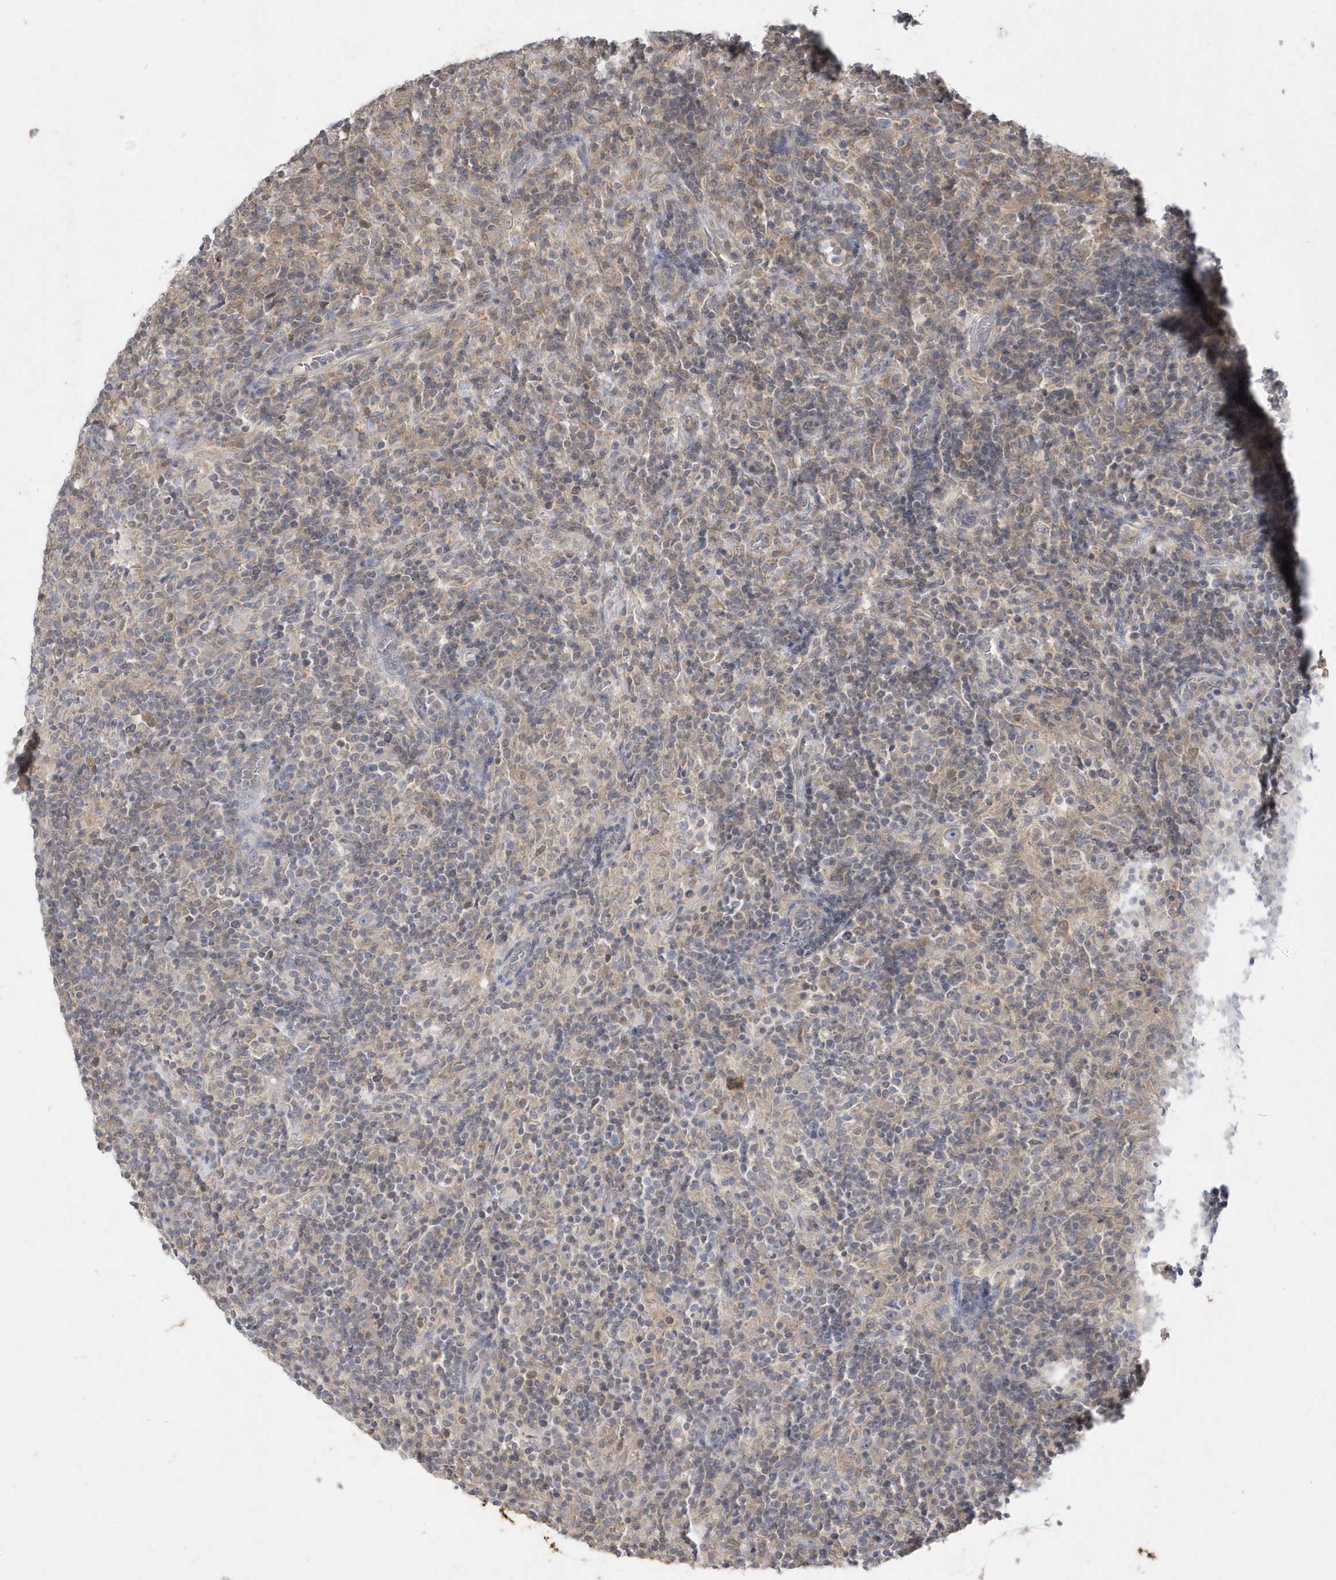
{"staining": {"intensity": "weak", "quantity": "<25%", "location": "cytoplasmic/membranous"}, "tissue": "lymphoma", "cell_type": "Tumor cells", "image_type": "cancer", "snomed": [{"axis": "morphology", "description": "Hodgkin's disease, NOS"}, {"axis": "topography", "description": "Lymph node"}], "caption": "IHC micrograph of neoplastic tissue: Hodgkin's disease stained with DAB (3,3'-diaminobenzidine) reveals no significant protein expression in tumor cells. (Stains: DAB (3,3'-diaminobenzidine) IHC with hematoxylin counter stain, Microscopy: brightfield microscopy at high magnification).", "gene": "AKR7A2", "patient": {"sex": "male", "age": 70}}